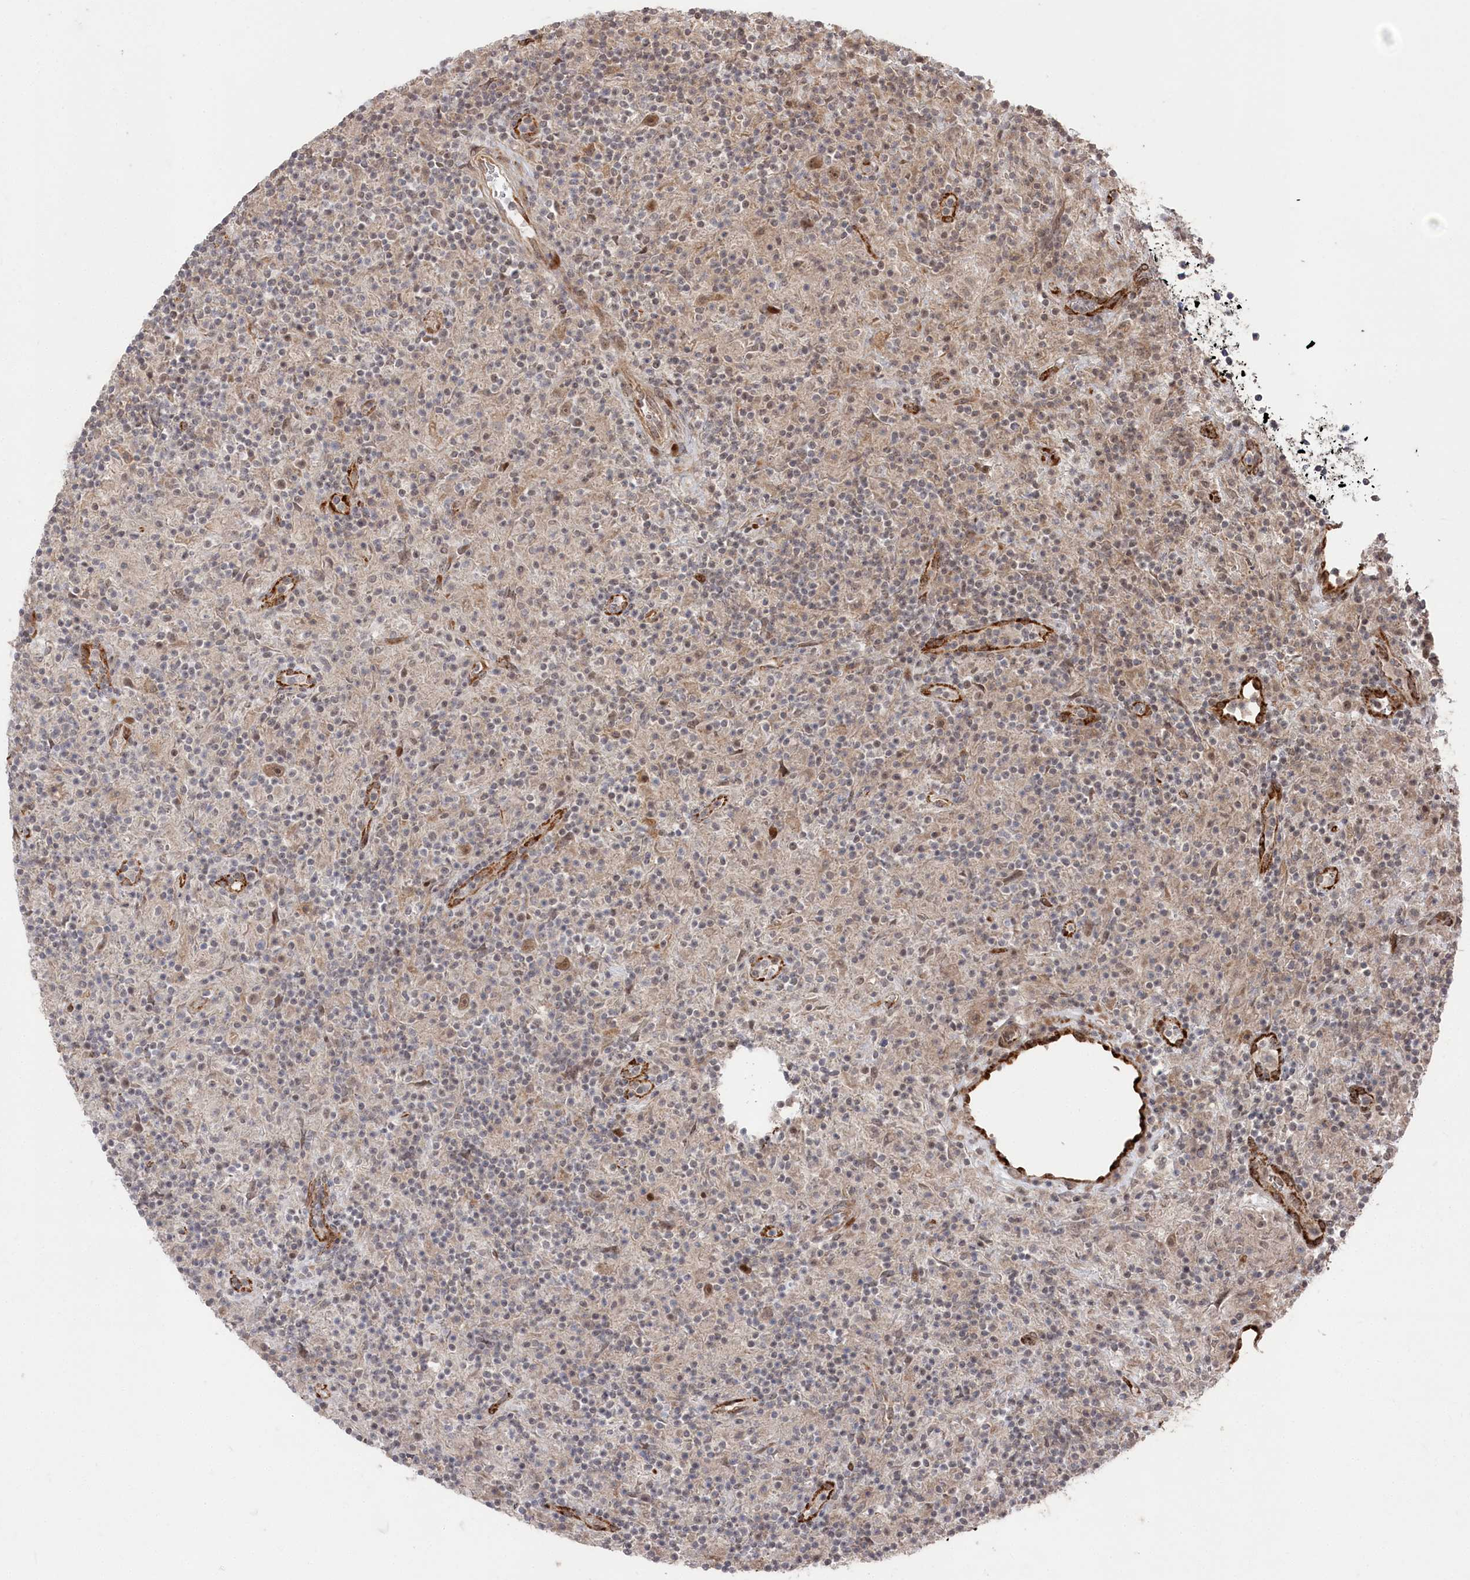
{"staining": {"intensity": "moderate", "quantity": ">75%", "location": "cytoplasmic/membranous,nuclear"}, "tissue": "lymphoma", "cell_type": "Tumor cells", "image_type": "cancer", "snomed": [{"axis": "morphology", "description": "Hodgkin's disease, NOS"}, {"axis": "topography", "description": "Lymph node"}], "caption": "An image showing moderate cytoplasmic/membranous and nuclear expression in about >75% of tumor cells in lymphoma, as visualized by brown immunohistochemical staining.", "gene": "POLR3A", "patient": {"sex": "male", "age": 70}}